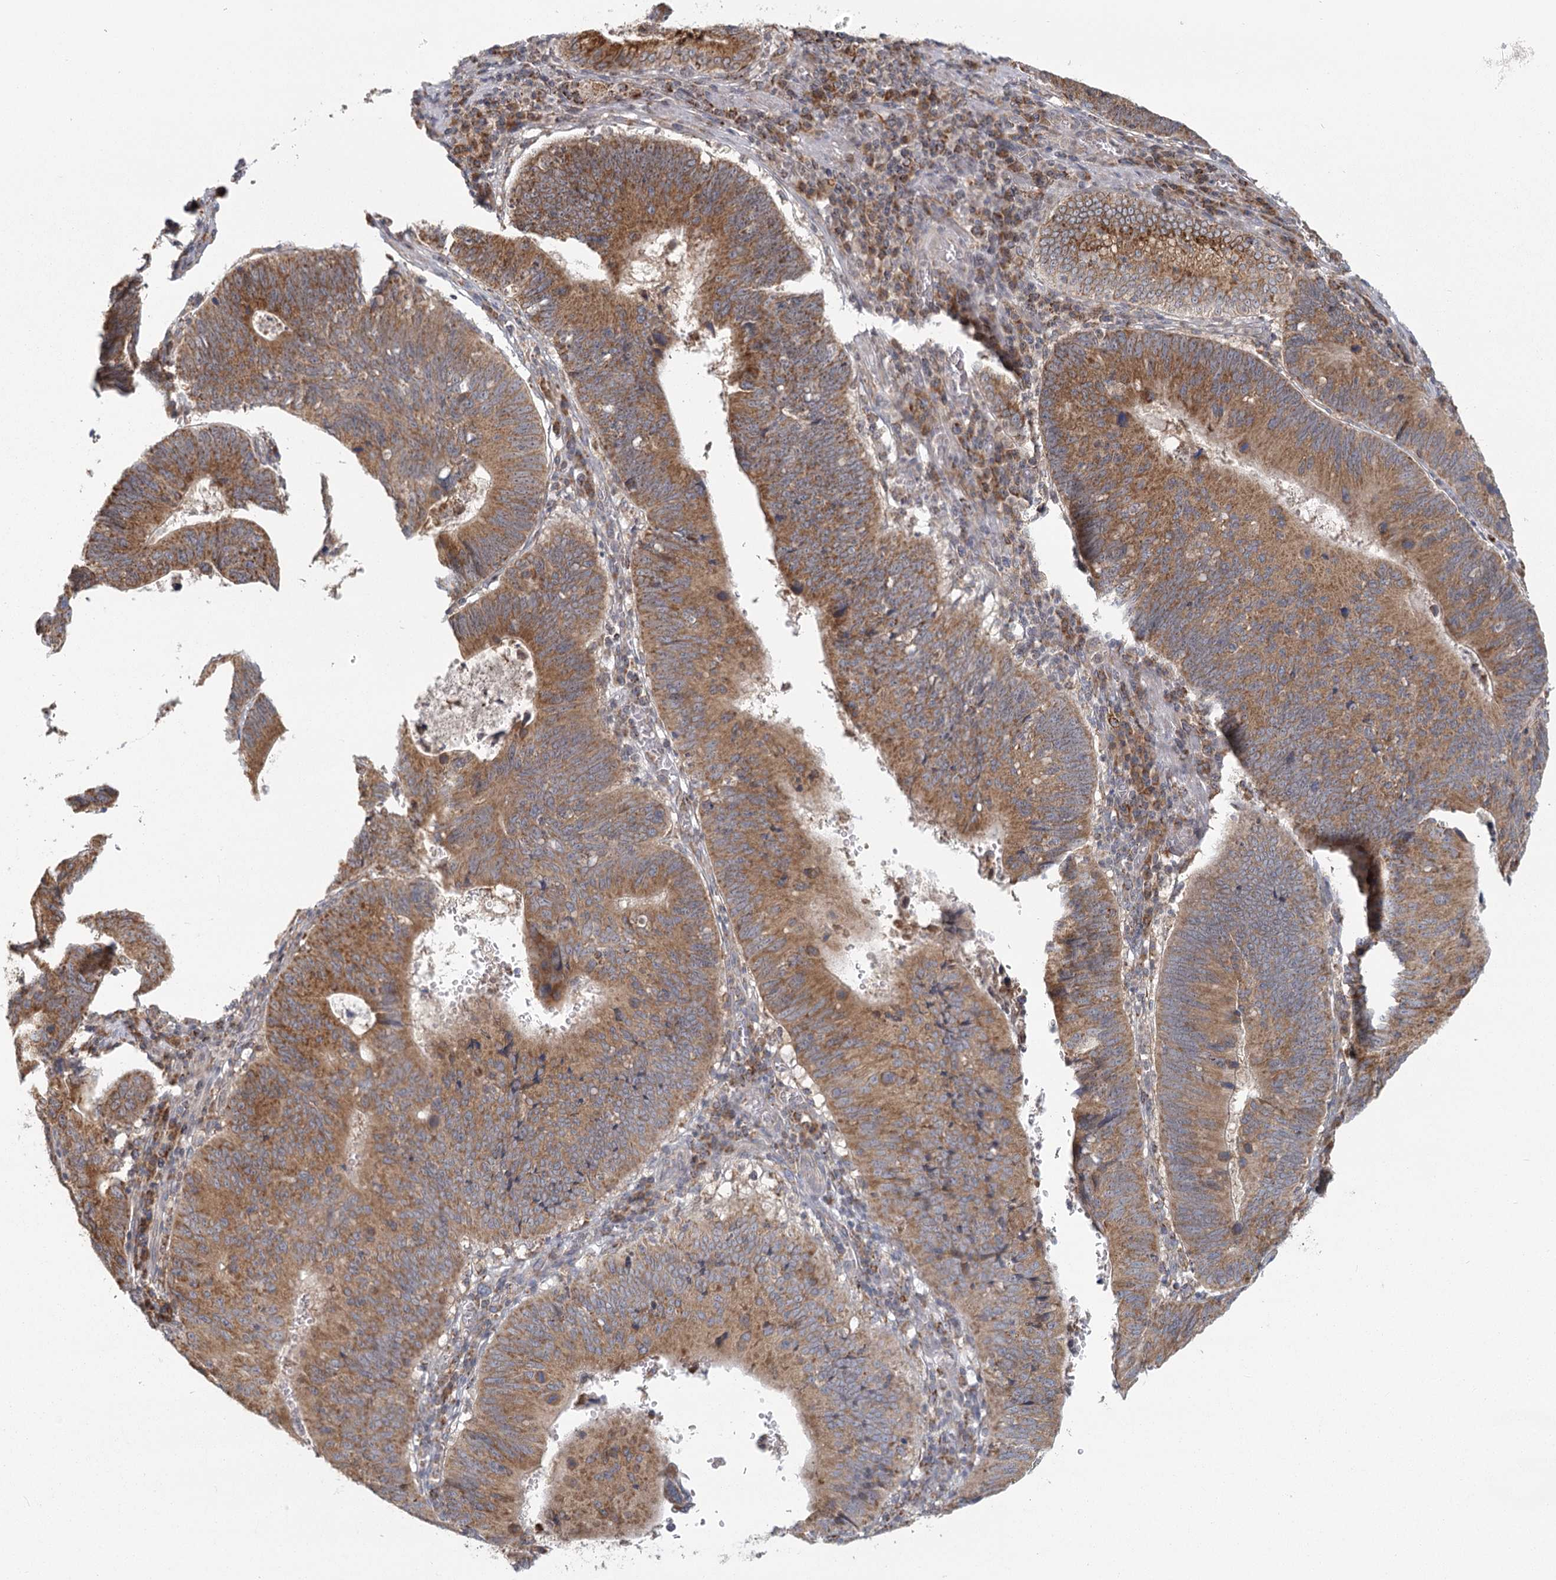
{"staining": {"intensity": "moderate", "quantity": ">75%", "location": "cytoplasmic/membranous"}, "tissue": "stomach cancer", "cell_type": "Tumor cells", "image_type": "cancer", "snomed": [{"axis": "morphology", "description": "Adenocarcinoma, NOS"}, {"axis": "topography", "description": "Stomach"}], "caption": "Human adenocarcinoma (stomach) stained with a protein marker reveals moderate staining in tumor cells.", "gene": "LACTB", "patient": {"sex": "male", "age": 59}}